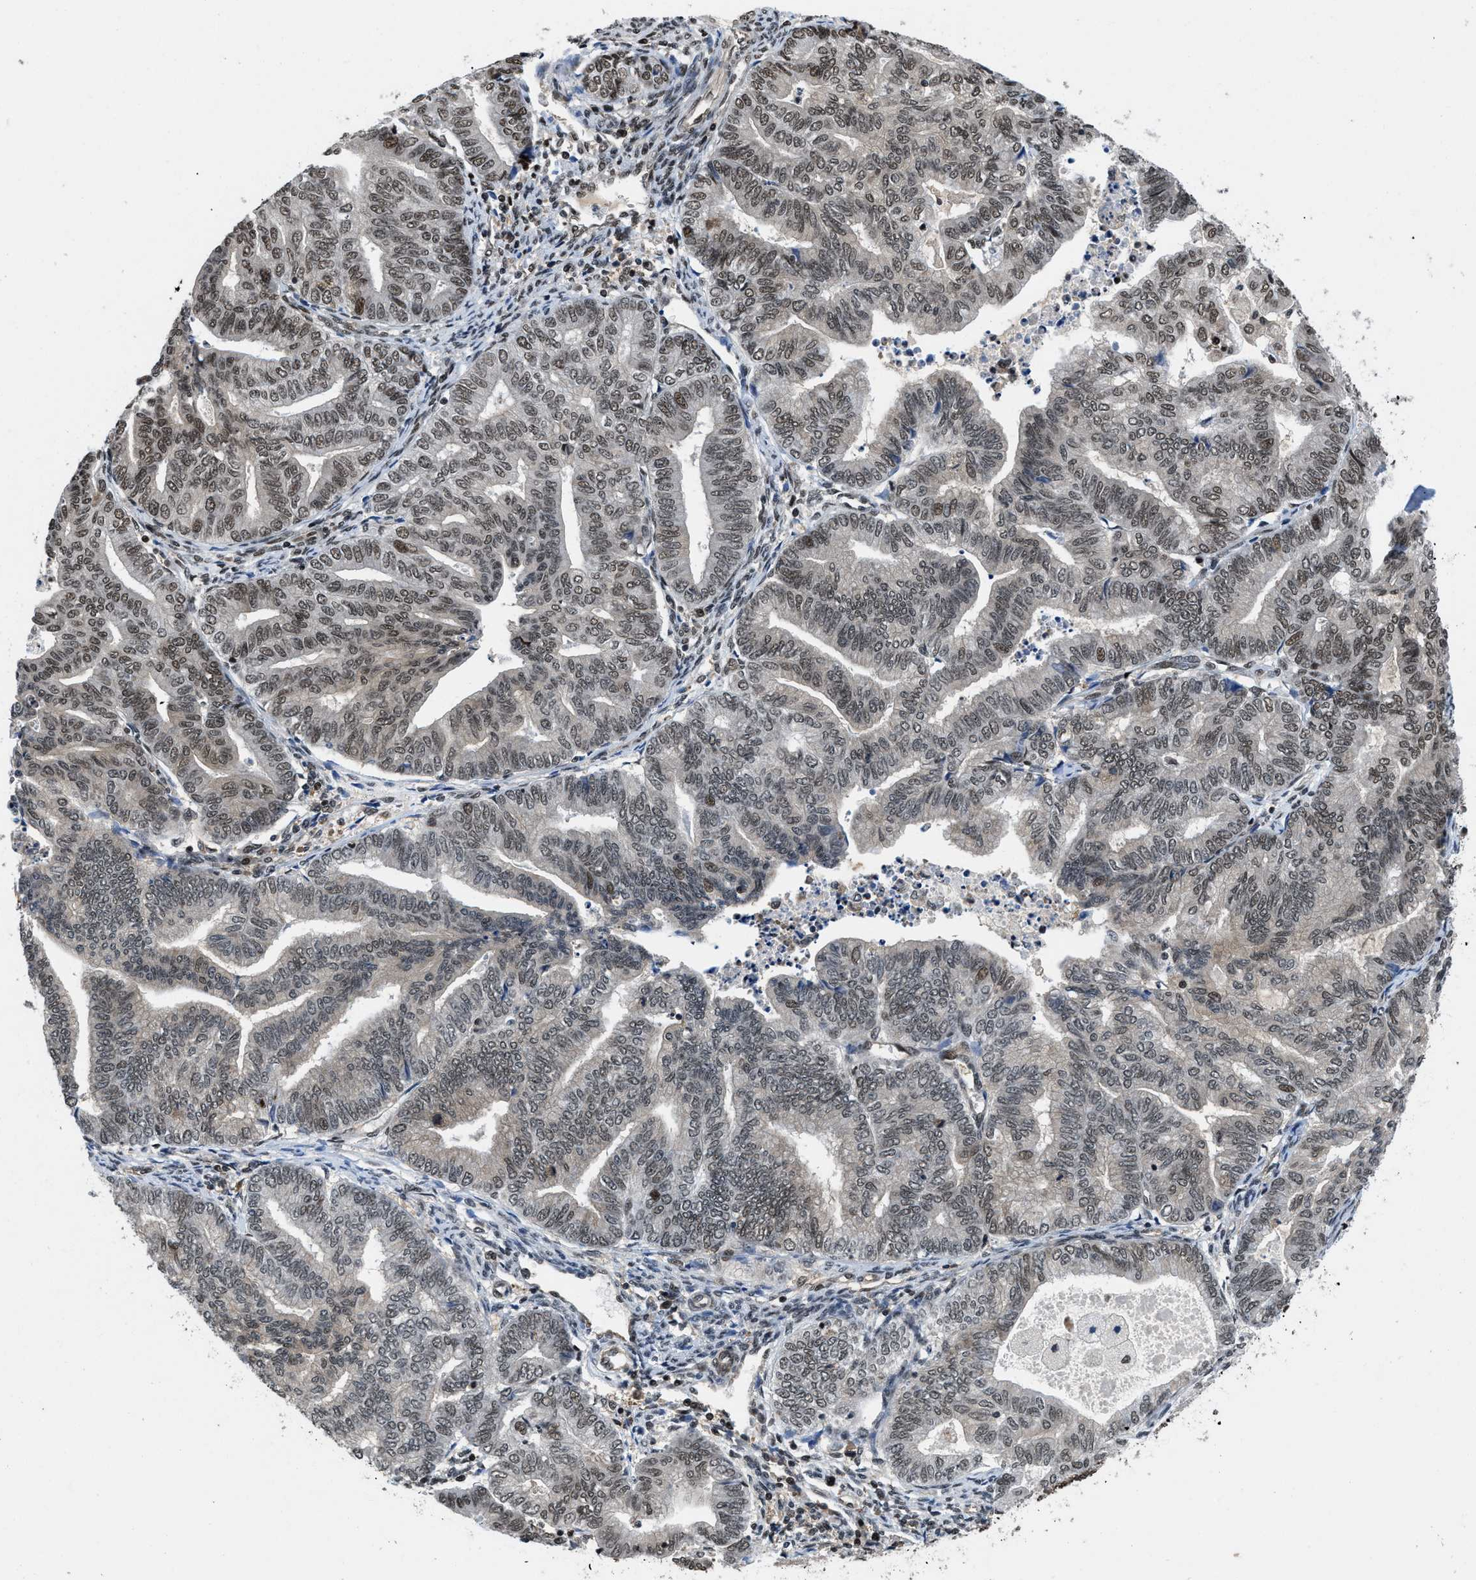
{"staining": {"intensity": "moderate", "quantity": ">75%", "location": "nuclear"}, "tissue": "endometrial cancer", "cell_type": "Tumor cells", "image_type": "cancer", "snomed": [{"axis": "morphology", "description": "Adenocarcinoma, NOS"}, {"axis": "topography", "description": "Endometrium"}], "caption": "Endometrial adenocarcinoma was stained to show a protein in brown. There is medium levels of moderate nuclear expression in approximately >75% of tumor cells.", "gene": "SAFB", "patient": {"sex": "female", "age": 79}}